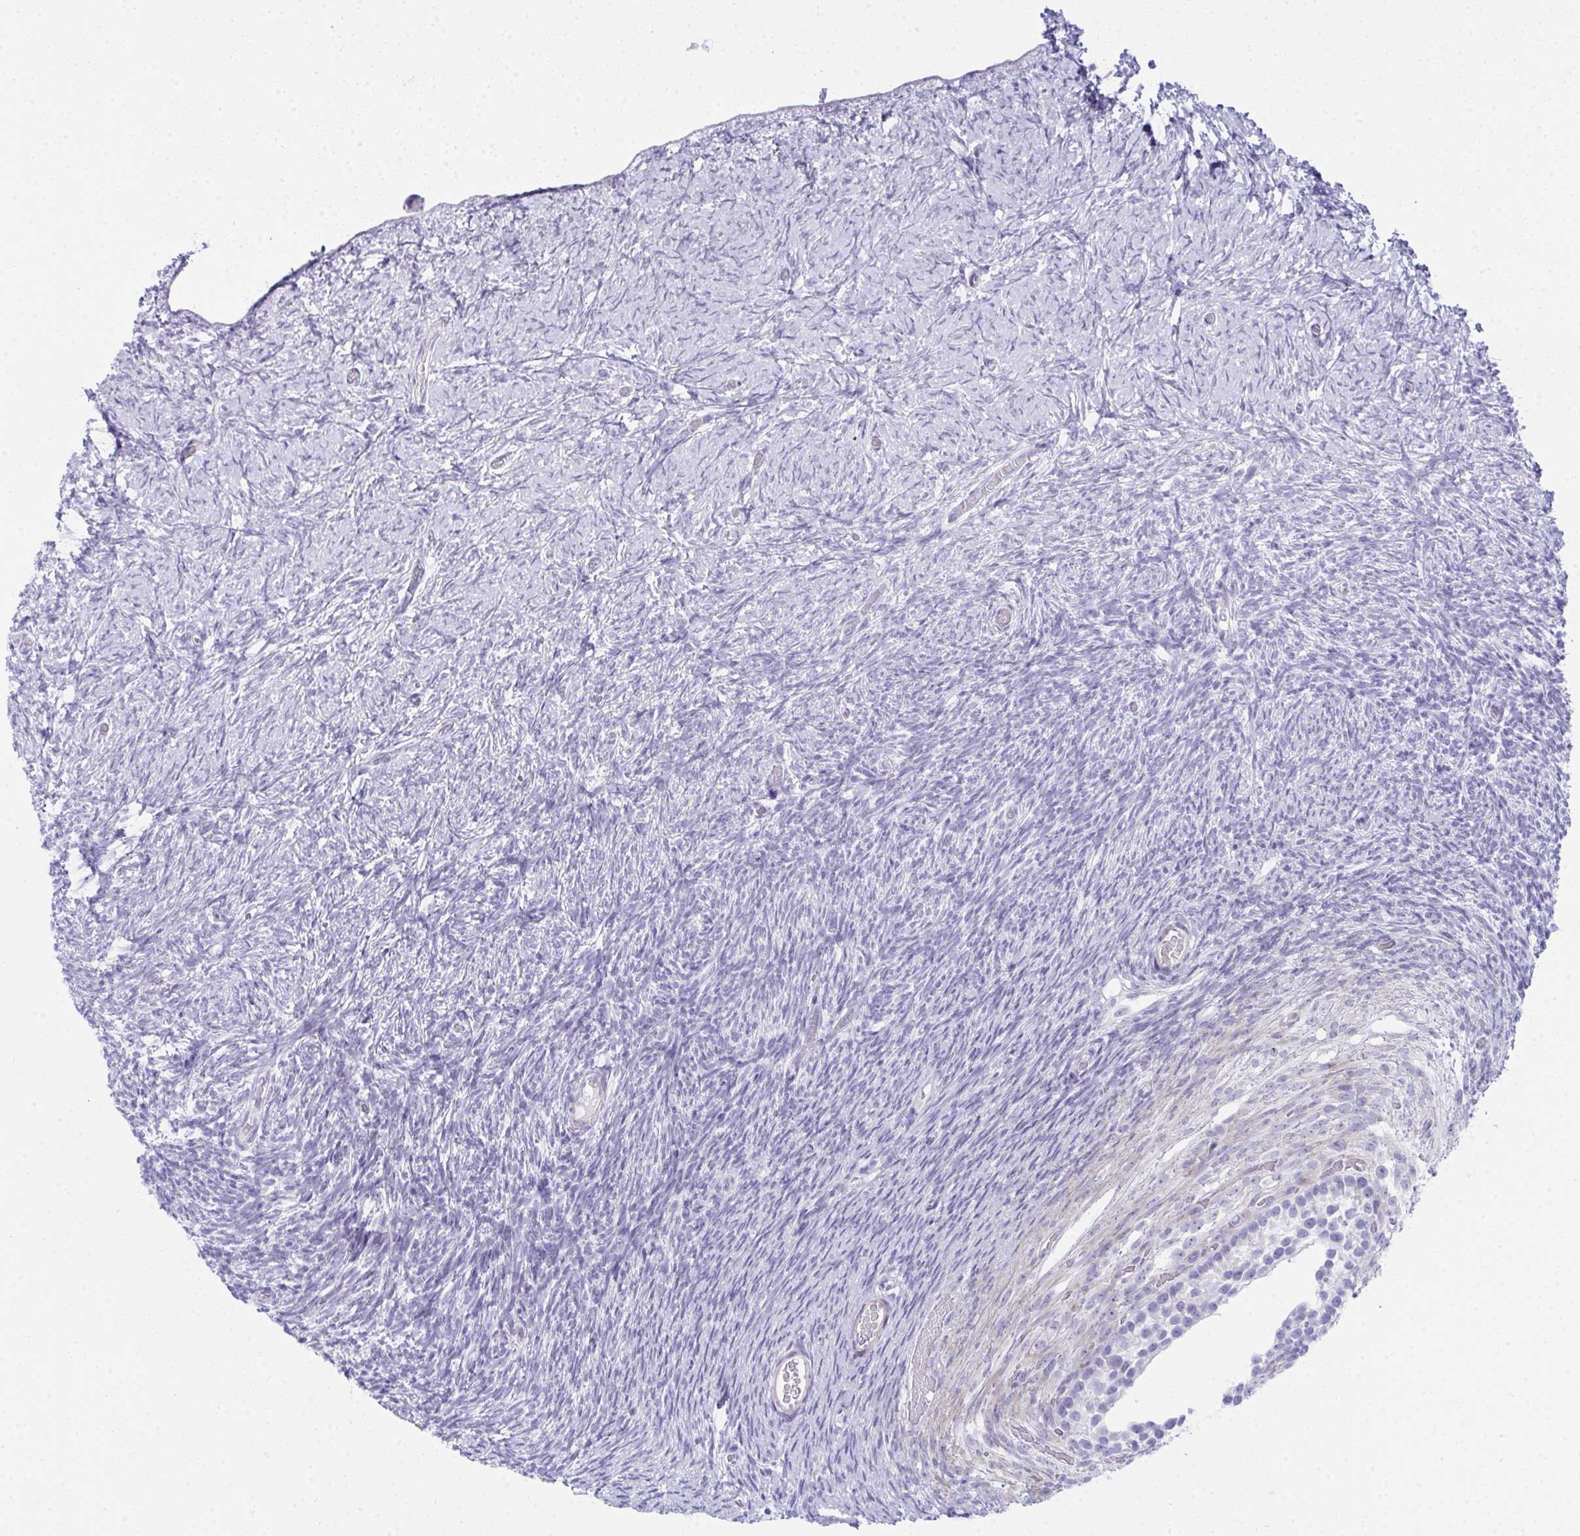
{"staining": {"intensity": "negative", "quantity": "none", "location": "none"}, "tissue": "ovary", "cell_type": "Ovarian stroma cells", "image_type": "normal", "snomed": [{"axis": "morphology", "description": "Normal tissue, NOS"}, {"axis": "topography", "description": "Ovary"}], "caption": "Immunohistochemistry (IHC) of benign ovary exhibits no expression in ovarian stroma cells. (DAB IHC, high magnification).", "gene": "PUS7L", "patient": {"sex": "female", "age": 39}}